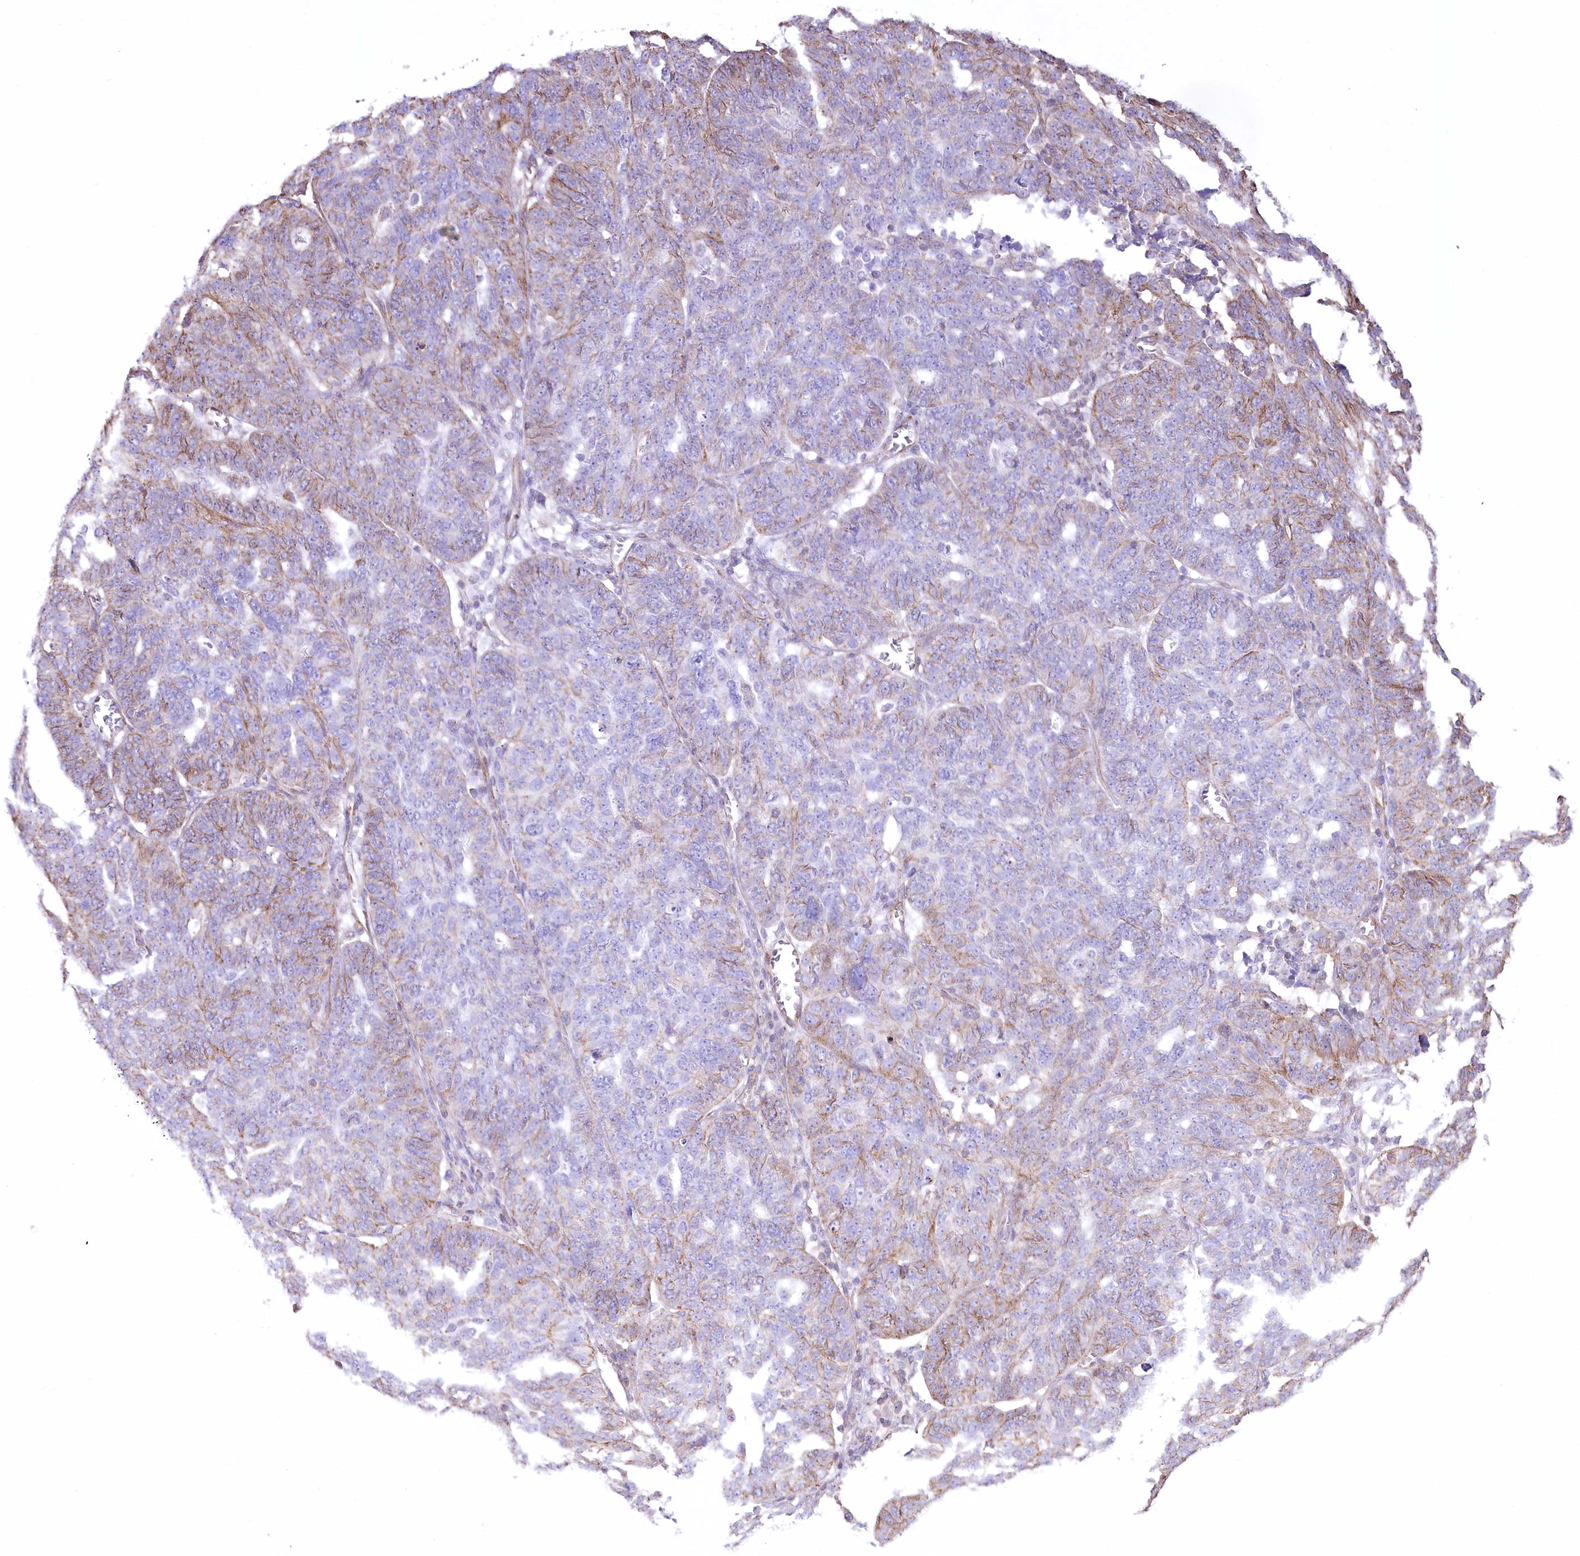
{"staining": {"intensity": "moderate", "quantity": "25%-75%", "location": "cytoplasmic/membranous"}, "tissue": "ovarian cancer", "cell_type": "Tumor cells", "image_type": "cancer", "snomed": [{"axis": "morphology", "description": "Cystadenocarcinoma, serous, NOS"}, {"axis": "topography", "description": "Ovary"}], "caption": "This is a photomicrograph of immunohistochemistry (IHC) staining of ovarian cancer (serous cystadenocarcinoma), which shows moderate positivity in the cytoplasmic/membranous of tumor cells.", "gene": "FAM216A", "patient": {"sex": "female", "age": 59}}